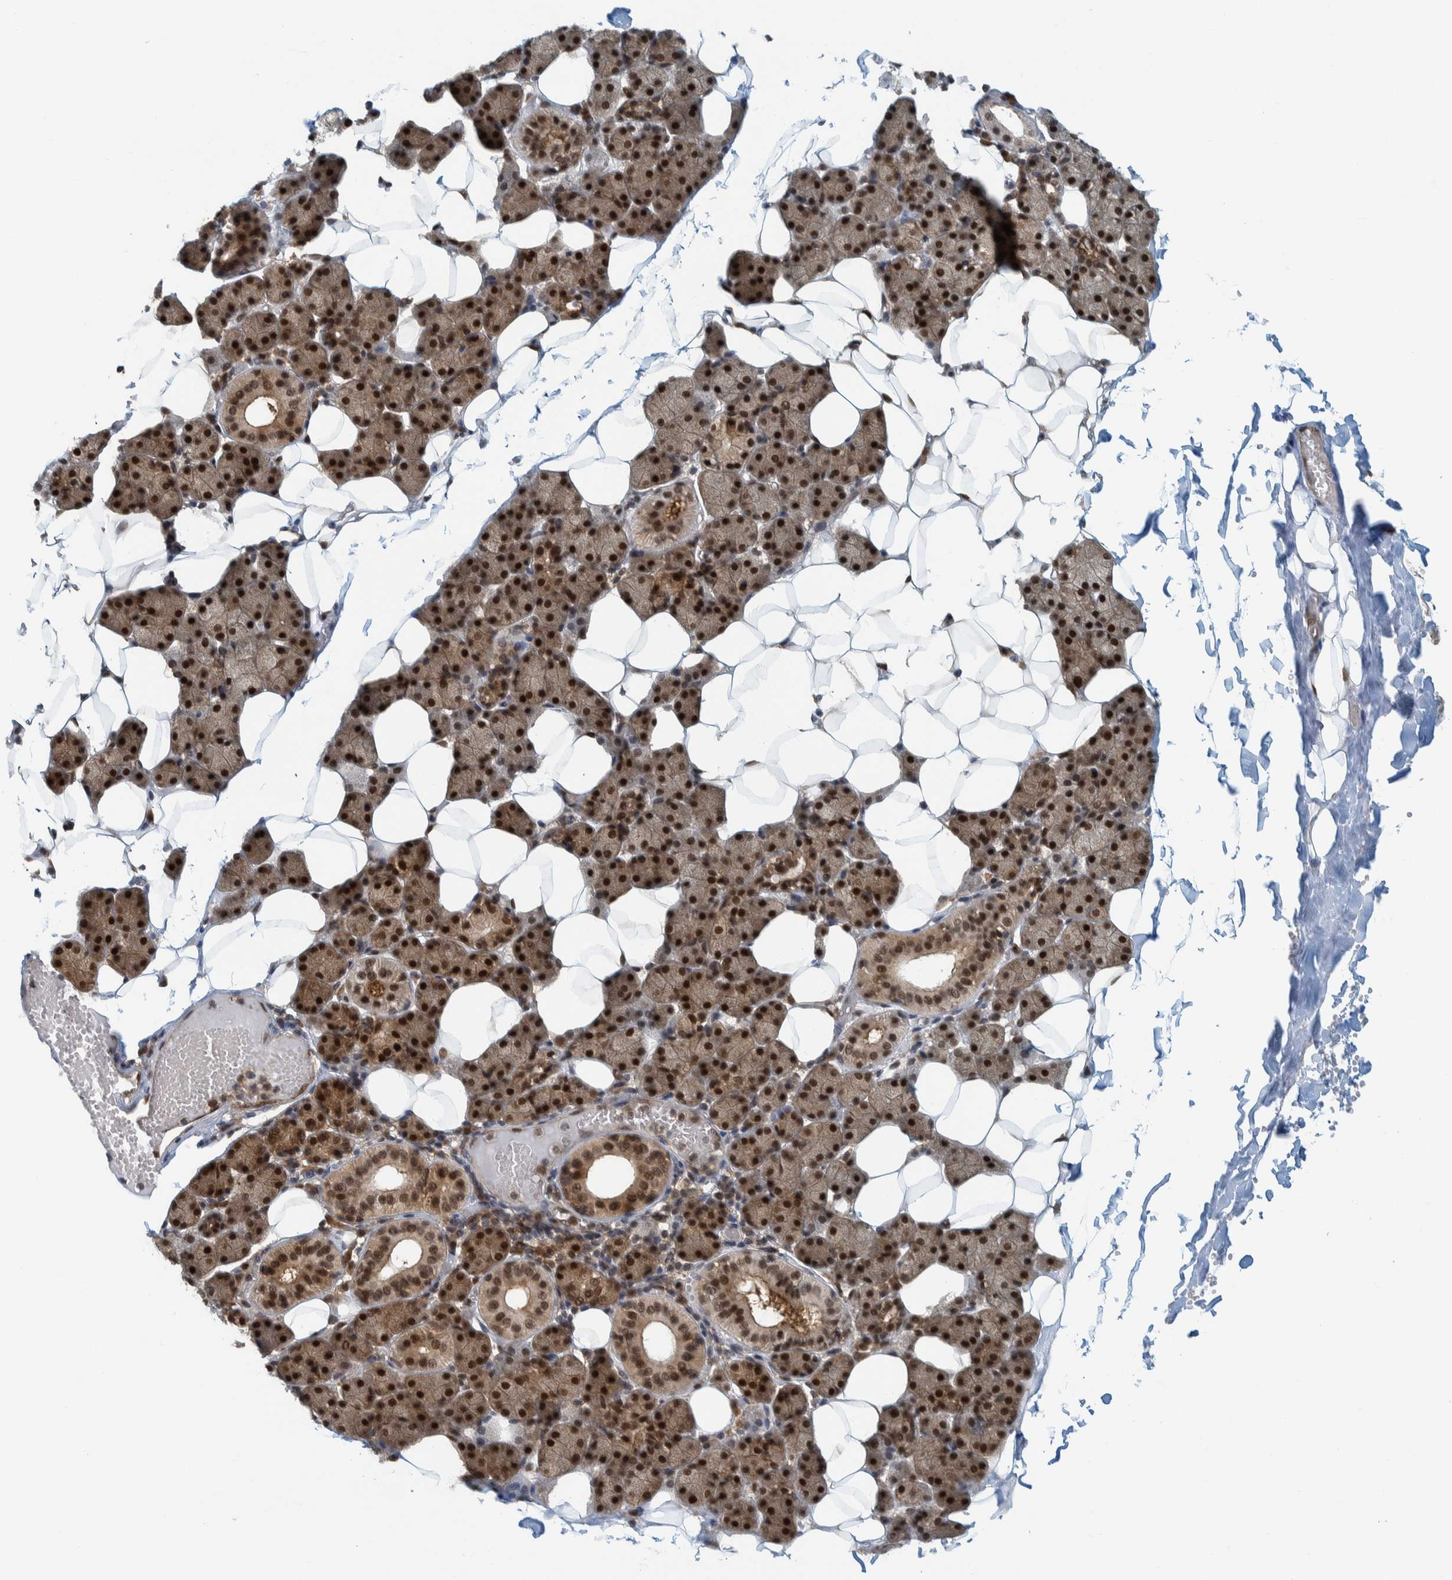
{"staining": {"intensity": "strong", "quantity": ">75%", "location": "nuclear"}, "tissue": "salivary gland", "cell_type": "Glandular cells", "image_type": "normal", "snomed": [{"axis": "morphology", "description": "Normal tissue, NOS"}, {"axis": "topography", "description": "Salivary gland"}], "caption": "Strong nuclear staining for a protein is identified in about >75% of glandular cells of benign salivary gland using immunohistochemistry (IHC).", "gene": "COPS3", "patient": {"sex": "female", "age": 33}}